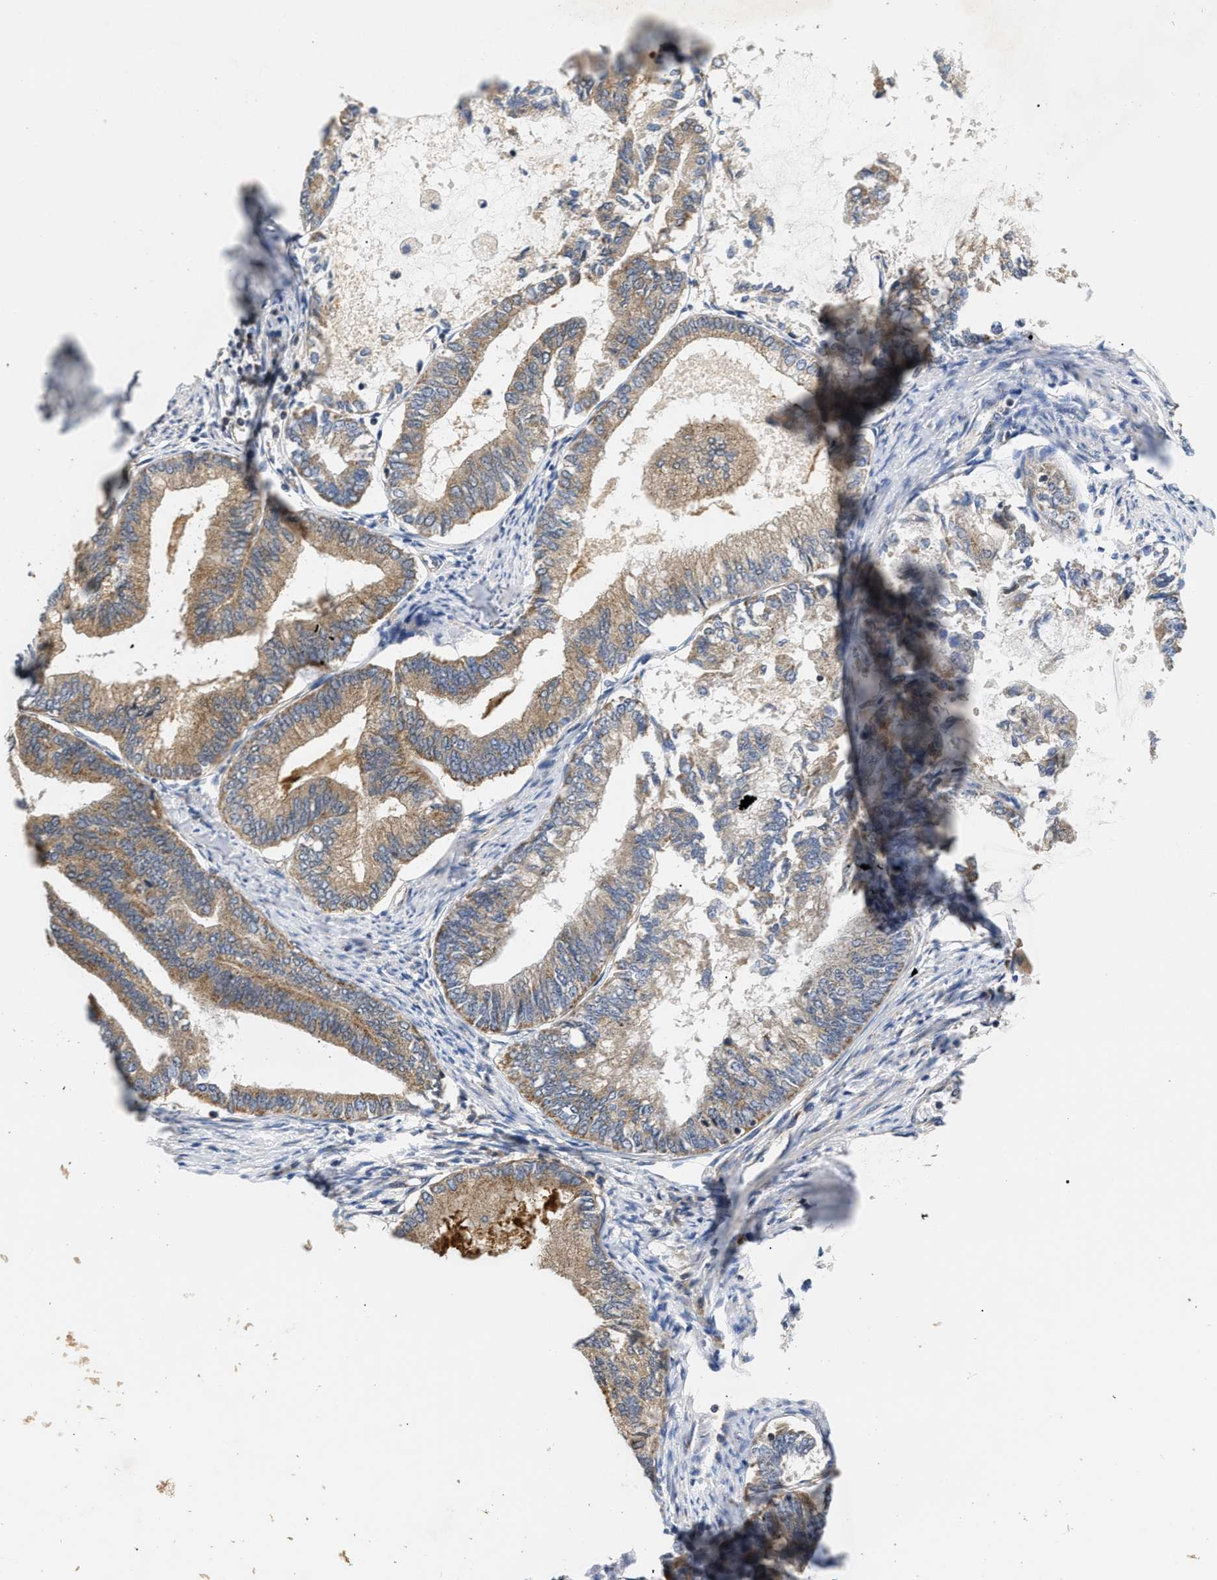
{"staining": {"intensity": "weak", "quantity": ">75%", "location": "cytoplasmic/membranous"}, "tissue": "endometrial cancer", "cell_type": "Tumor cells", "image_type": "cancer", "snomed": [{"axis": "morphology", "description": "Adenocarcinoma, NOS"}, {"axis": "topography", "description": "Uterus"}, {"axis": "topography", "description": "Endometrium"}], "caption": "Endometrial cancer (adenocarcinoma) stained with DAB (3,3'-diaminobenzidine) immunohistochemistry (IHC) displays low levels of weak cytoplasmic/membranous expression in approximately >75% of tumor cells. (DAB (3,3'-diaminobenzidine) IHC with brightfield microscopy, high magnification).", "gene": "ZBTB11", "patient": {"sex": "female", "age": 70}}